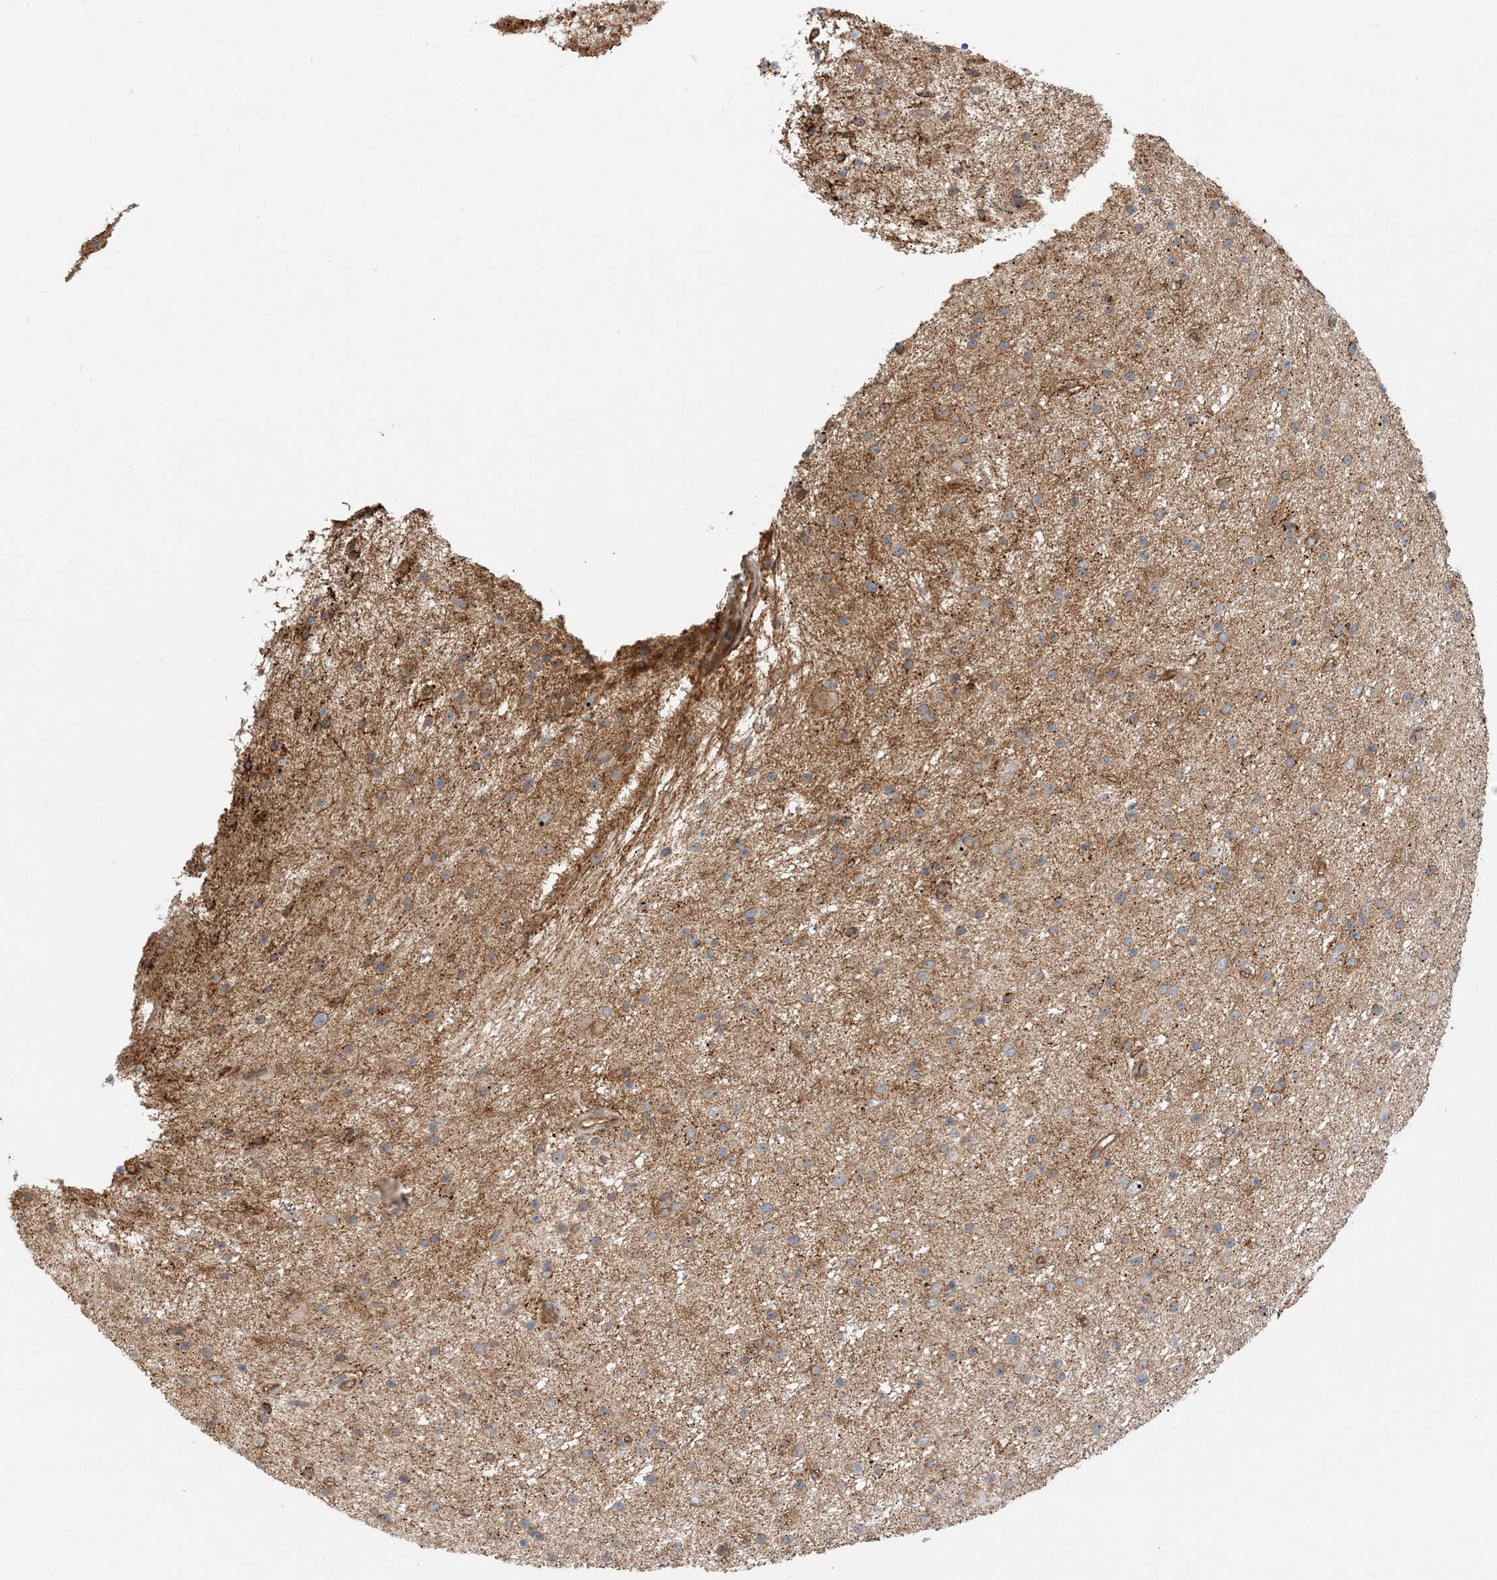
{"staining": {"intensity": "moderate", "quantity": ">75%", "location": "cytoplasmic/membranous"}, "tissue": "glioma", "cell_type": "Tumor cells", "image_type": "cancer", "snomed": [{"axis": "morphology", "description": "Glioma, malignant, Low grade"}, {"axis": "topography", "description": "Cerebral cortex"}], "caption": "Glioma stained for a protein (brown) demonstrates moderate cytoplasmic/membranous positive positivity in about >75% of tumor cells.", "gene": "MYL5", "patient": {"sex": "female", "age": 39}}